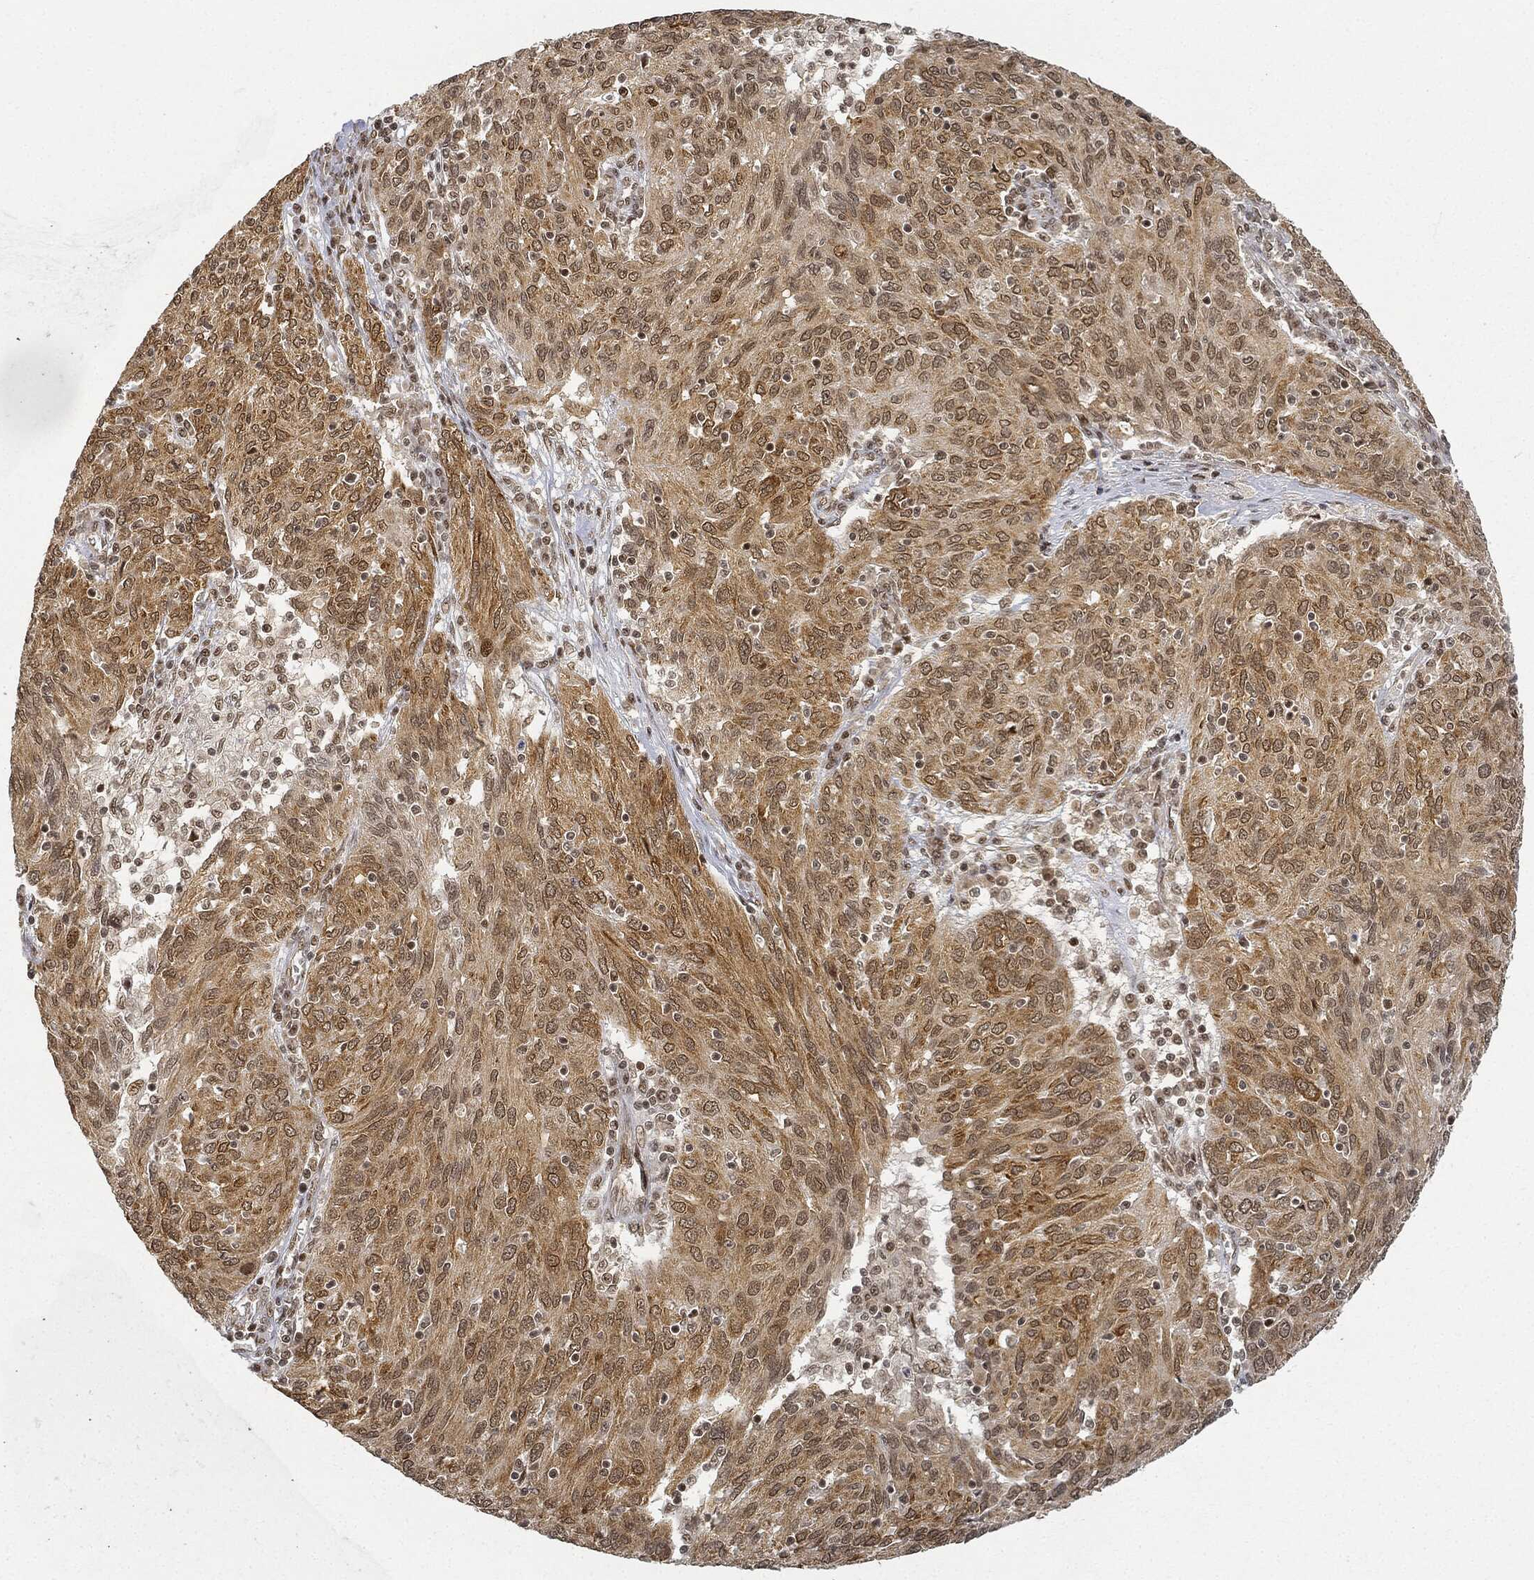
{"staining": {"intensity": "moderate", "quantity": "25%-75%", "location": "cytoplasmic/membranous,nuclear"}, "tissue": "ovarian cancer", "cell_type": "Tumor cells", "image_type": "cancer", "snomed": [{"axis": "morphology", "description": "Carcinoma, endometroid"}, {"axis": "topography", "description": "Ovary"}], "caption": "An IHC micrograph of neoplastic tissue is shown. Protein staining in brown shows moderate cytoplasmic/membranous and nuclear positivity in endometroid carcinoma (ovarian) within tumor cells.", "gene": "CIB1", "patient": {"sex": "female", "age": 50}}